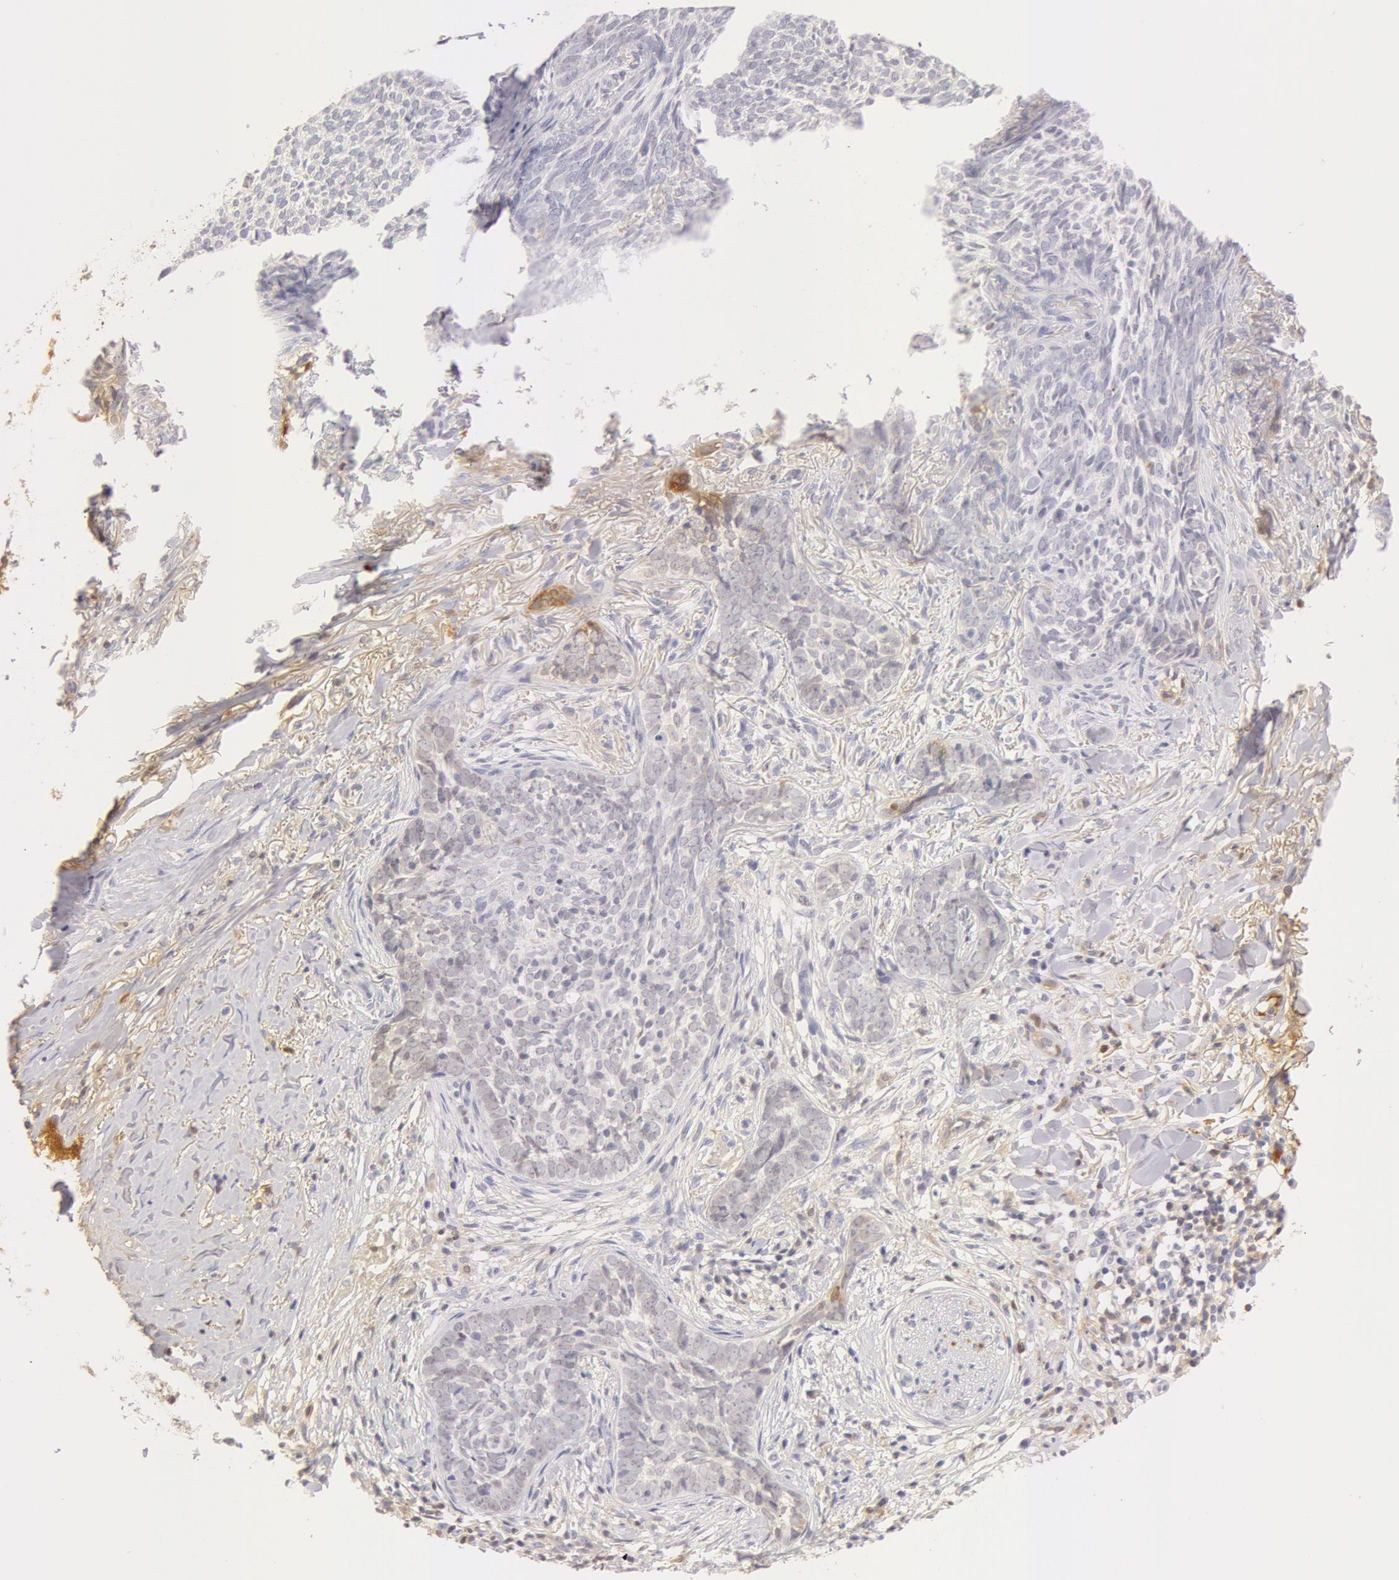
{"staining": {"intensity": "negative", "quantity": "none", "location": "none"}, "tissue": "skin cancer", "cell_type": "Tumor cells", "image_type": "cancer", "snomed": [{"axis": "morphology", "description": "Basal cell carcinoma"}, {"axis": "topography", "description": "Skin"}], "caption": "Micrograph shows no significant protein positivity in tumor cells of basal cell carcinoma (skin).", "gene": "GC", "patient": {"sex": "female", "age": 81}}